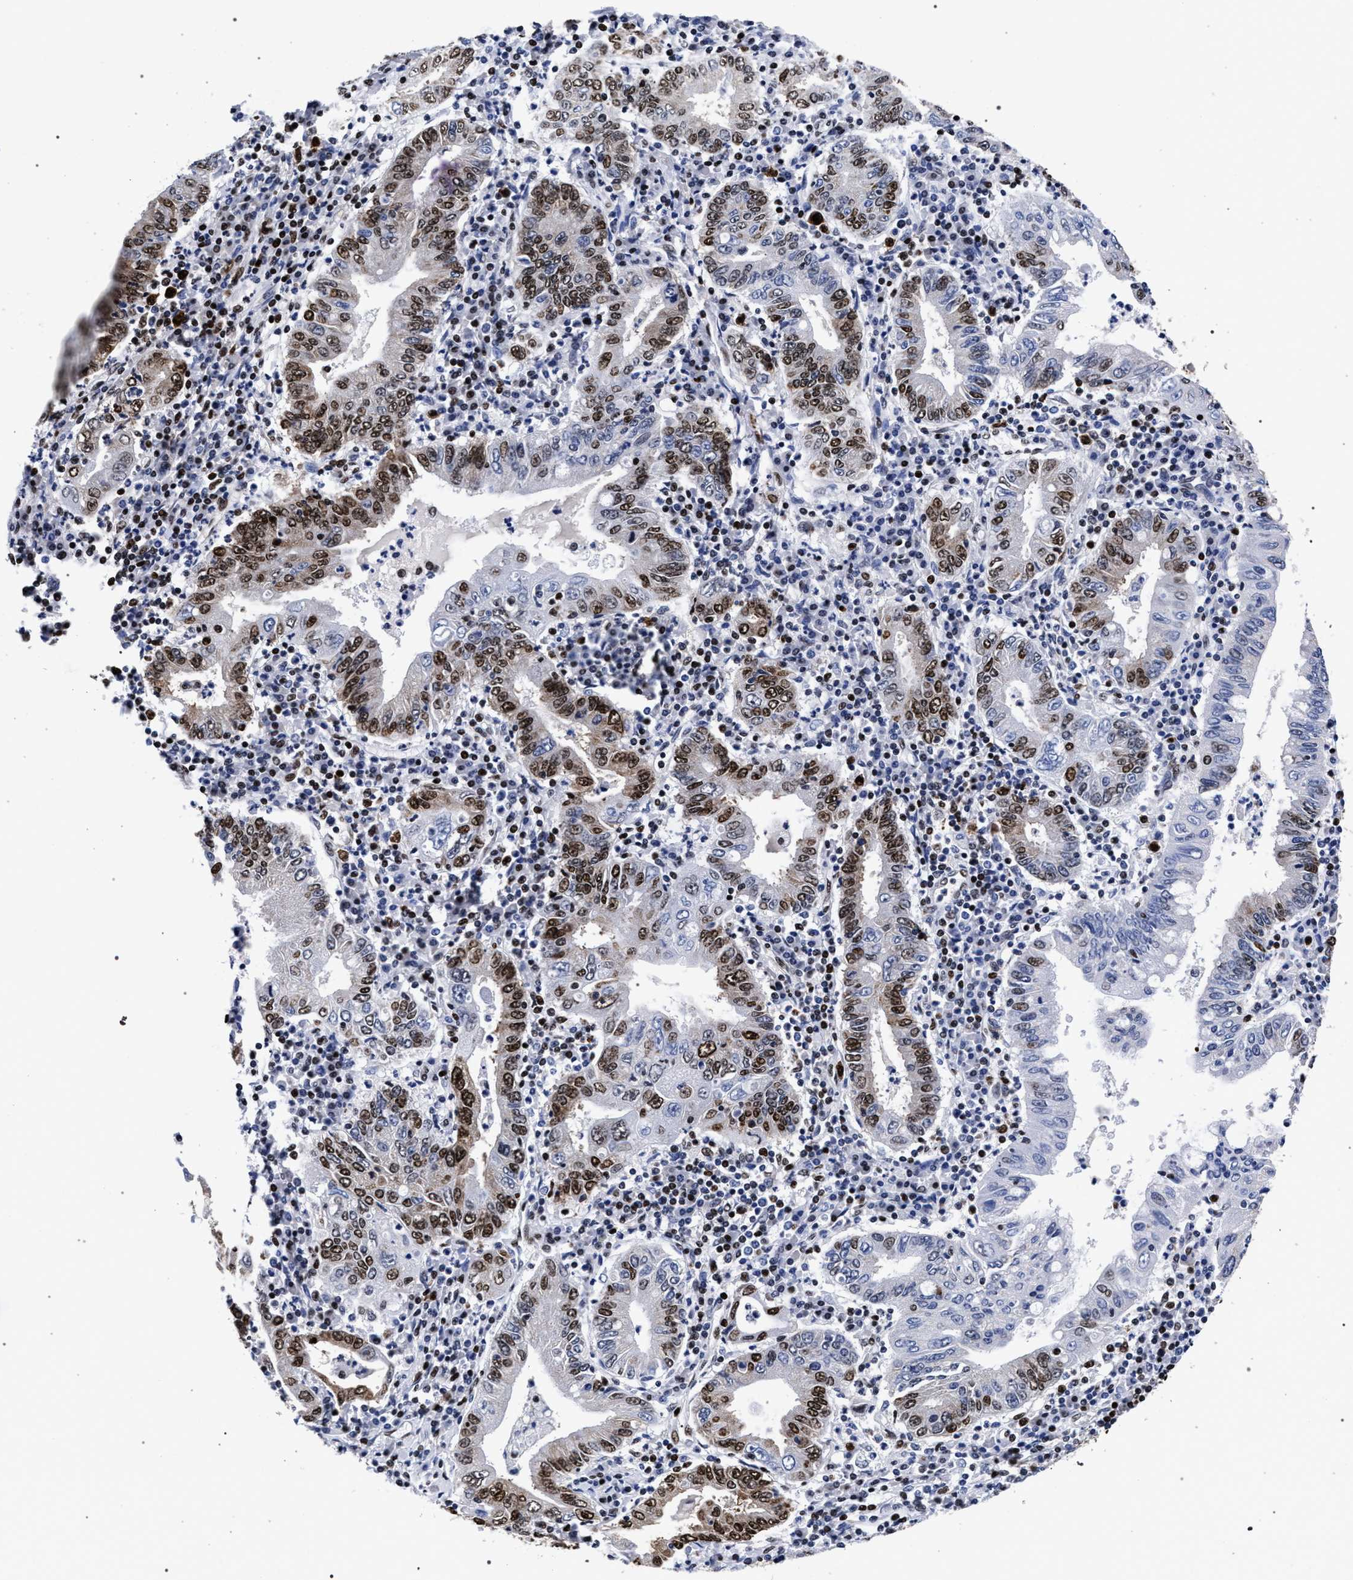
{"staining": {"intensity": "moderate", "quantity": "25%-75%", "location": "nuclear"}, "tissue": "stomach cancer", "cell_type": "Tumor cells", "image_type": "cancer", "snomed": [{"axis": "morphology", "description": "Normal tissue, NOS"}, {"axis": "morphology", "description": "Adenocarcinoma, NOS"}, {"axis": "topography", "description": "Esophagus"}, {"axis": "topography", "description": "Stomach, upper"}, {"axis": "topography", "description": "Peripheral nerve tissue"}], "caption": "Immunohistochemistry histopathology image of neoplastic tissue: stomach adenocarcinoma stained using IHC displays medium levels of moderate protein expression localized specifically in the nuclear of tumor cells, appearing as a nuclear brown color.", "gene": "HNRNPA1", "patient": {"sex": "male", "age": 62}}